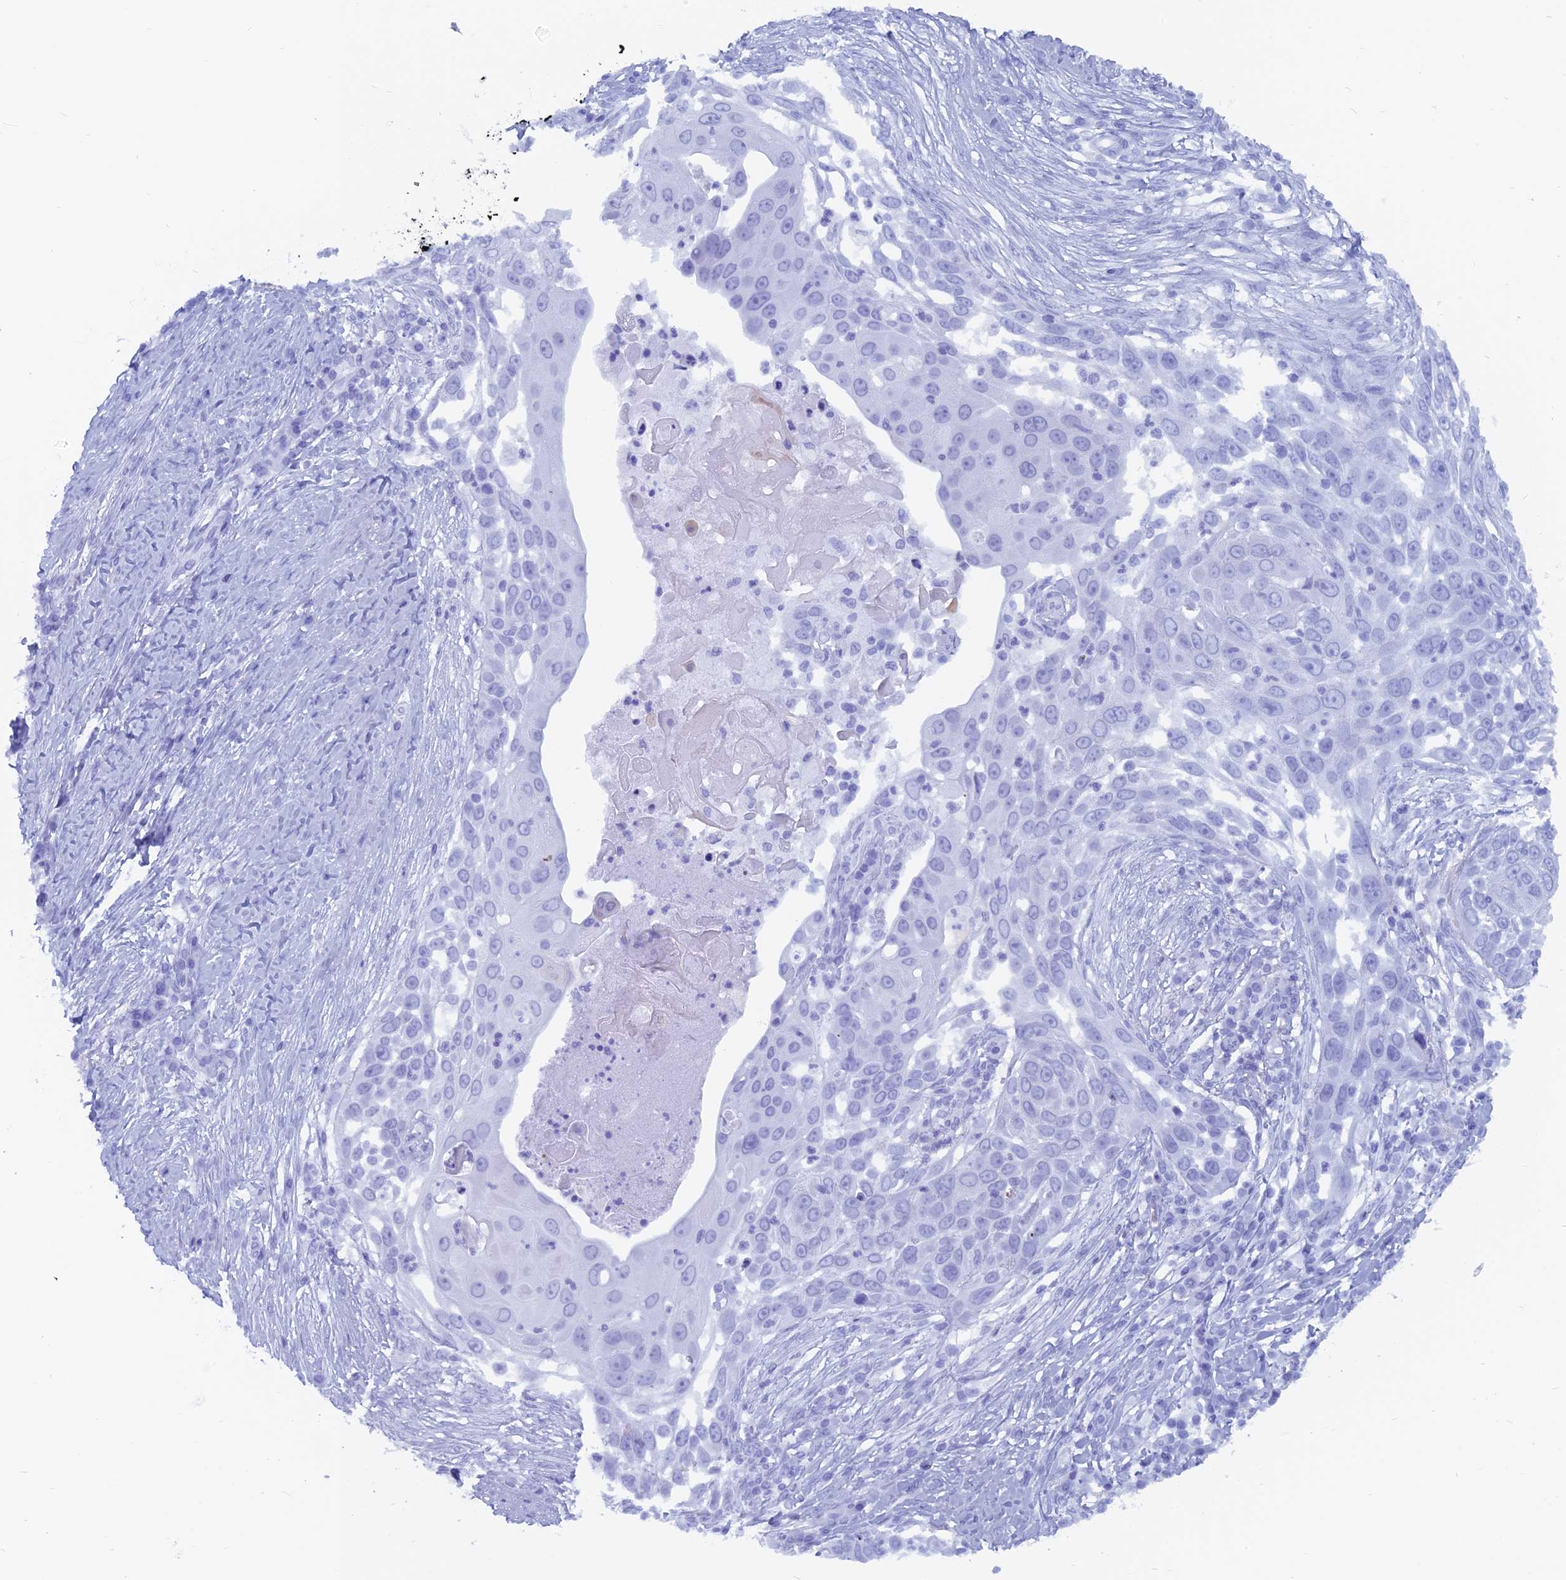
{"staining": {"intensity": "negative", "quantity": "none", "location": "none"}, "tissue": "skin cancer", "cell_type": "Tumor cells", "image_type": "cancer", "snomed": [{"axis": "morphology", "description": "Squamous cell carcinoma, NOS"}, {"axis": "topography", "description": "Skin"}], "caption": "Human skin cancer (squamous cell carcinoma) stained for a protein using immunohistochemistry (IHC) demonstrates no expression in tumor cells.", "gene": "CAPS", "patient": {"sex": "female", "age": 44}}